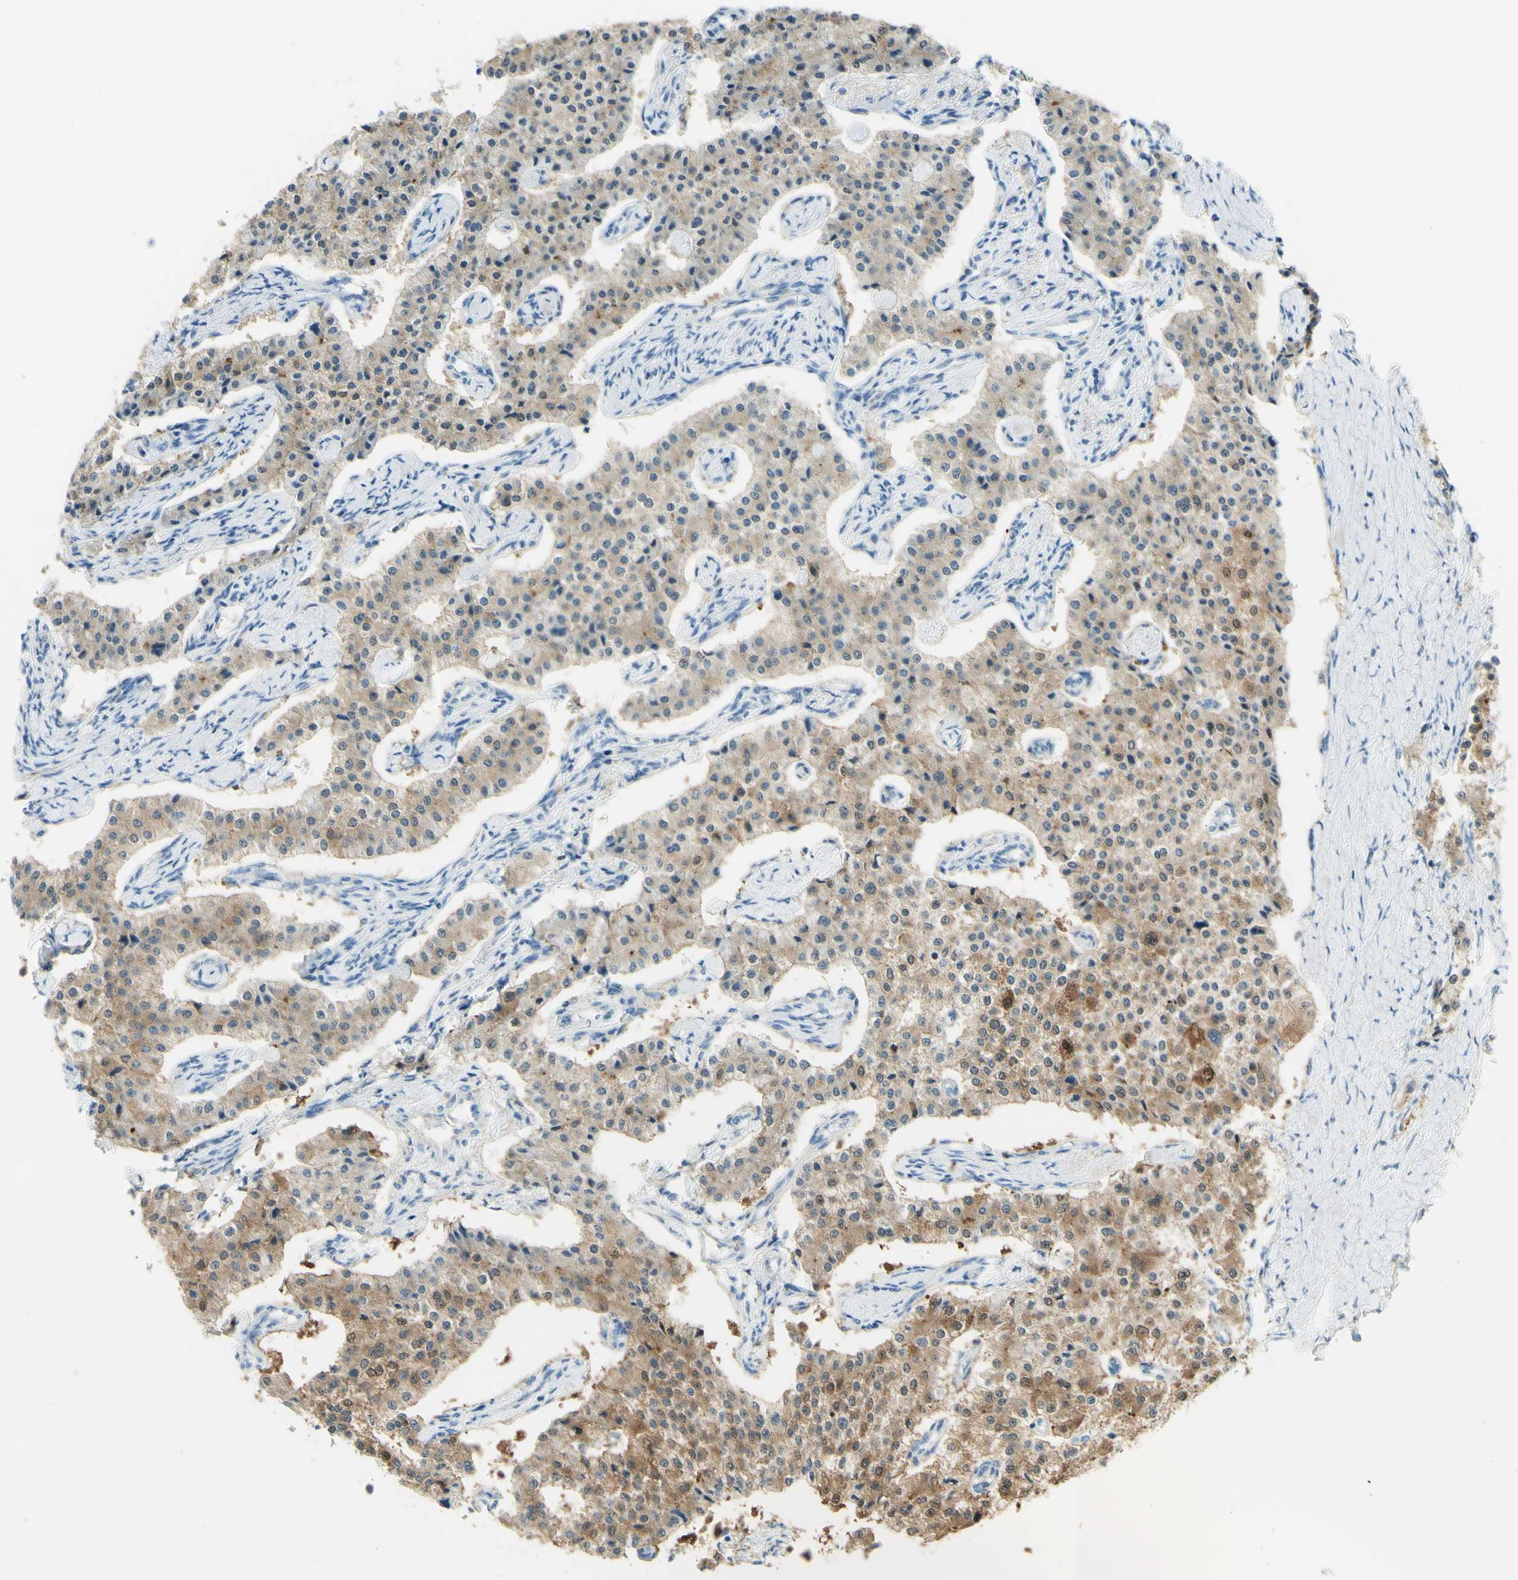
{"staining": {"intensity": "moderate", "quantity": "25%-75%", "location": "cytoplasmic/membranous"}, "tissue": "carcinoid", "cell_type": "Tumor cells", "image_type": "cancer", "snomed": [{"axis": "morphology", "description": "Carcinoid, malignant, NOS"}, {"axis": "topography", "description": "Colon"}], "caption": "The photomicrograph shows a brown stain indicating the presence of a protein in the cytoplasmic/membranous of tumor cells in carcinoid.", "gene": "TSPAN1", "patient": {"sex": "female", "age": 52}}